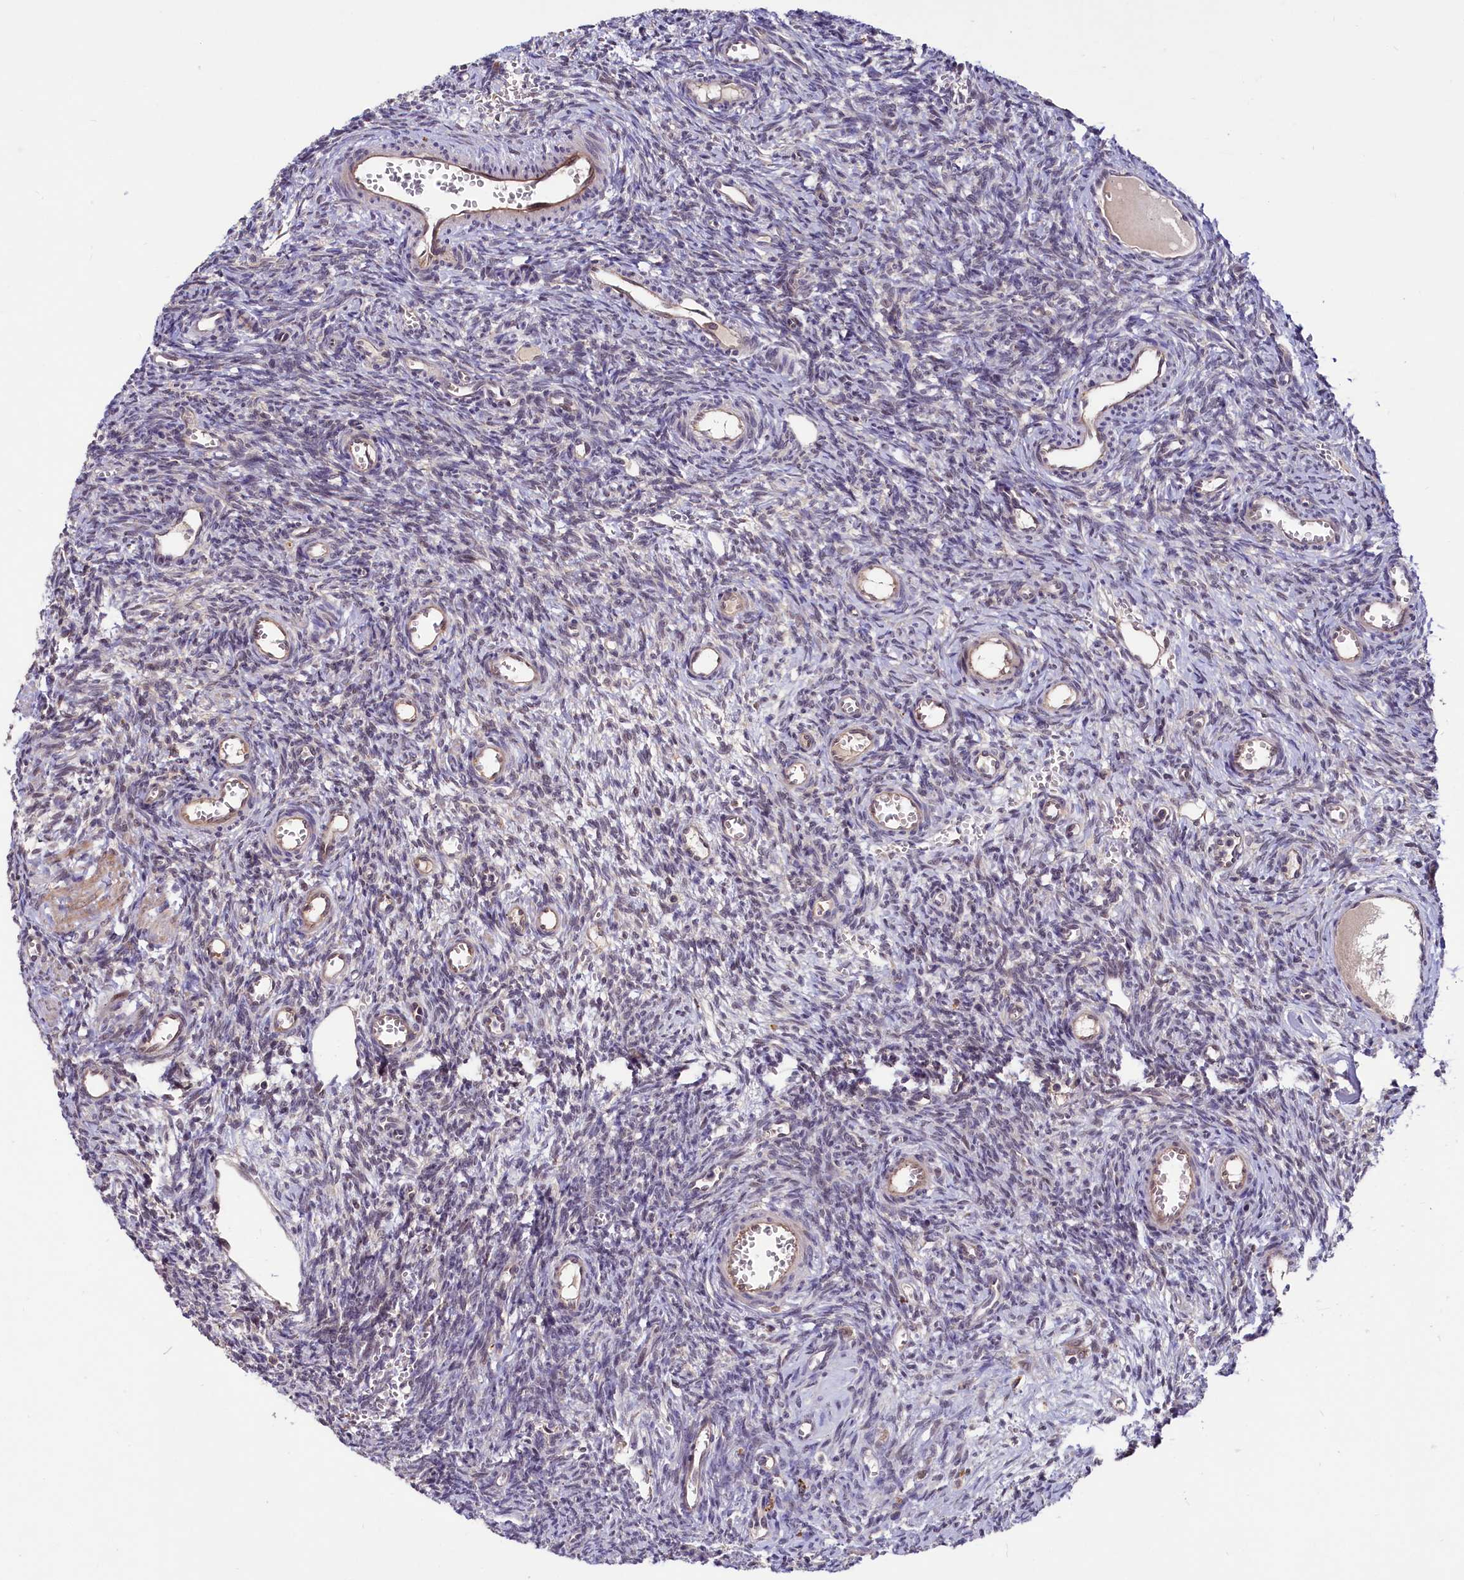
{"staining": {"intensity": "negative", "quantity": "none", "location": "none"}, "tissue": "ovary", "cell_type": "Ovarian stroma cells", "image_type": "normal", "snomed": [{"axis": "morphology", "description": "Normal tissue, NOS"}, {"axis": "topography", "description": "Ovary"}], "caption": "Histopathology image shows no protein positivity in ovarian stroma cells of unremarkable ovary. (Stains: DAB (3,3'-diaminobenzidine) immunohistochemistry with hematoxylin counter stain, Microscopy: brightfield microscopy at high magnification).", "gene": "UBE3A", "patient": {"sex": "female", "age": 39}}